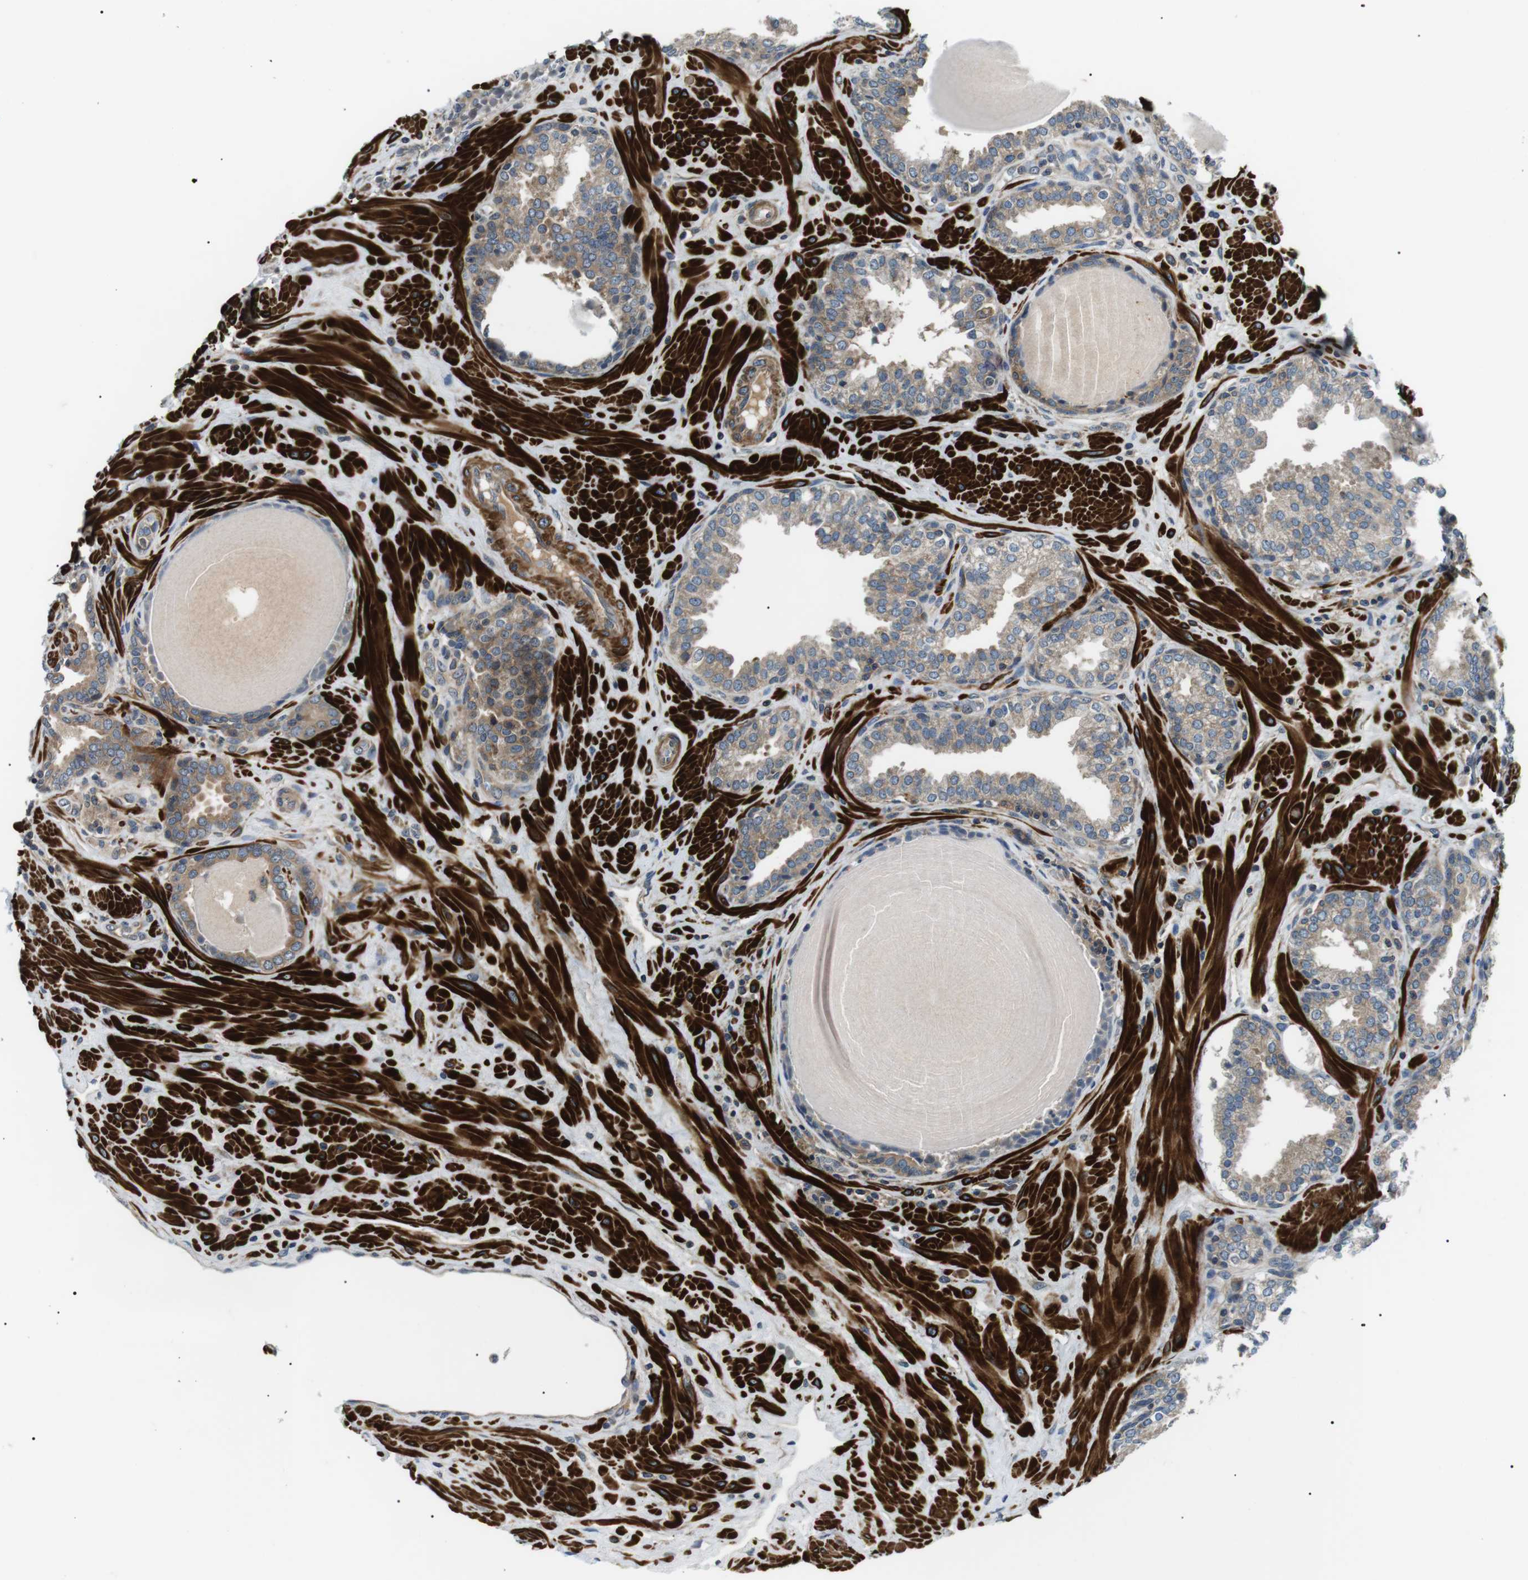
{"staining": {"intensity": "weak", "quantity": ">75%", "location": "cytoplasmic/membranous"}, "tissue": "prostate", "cell_type": "Glandular cells", "image_type": "normal", "snomed": [{"axis": "morphology", "description": "Normal tissue, NOS"}, {"axis": "topography", "description": "Prostate"}], "caption": "IHC of unremarkable prostate exhibits low levels of weak cytoplasmic/membranous expression in about >75% of glandular cells.", "gene": "DIPK1A", "patient": {"sex": "male", "age": 51}}